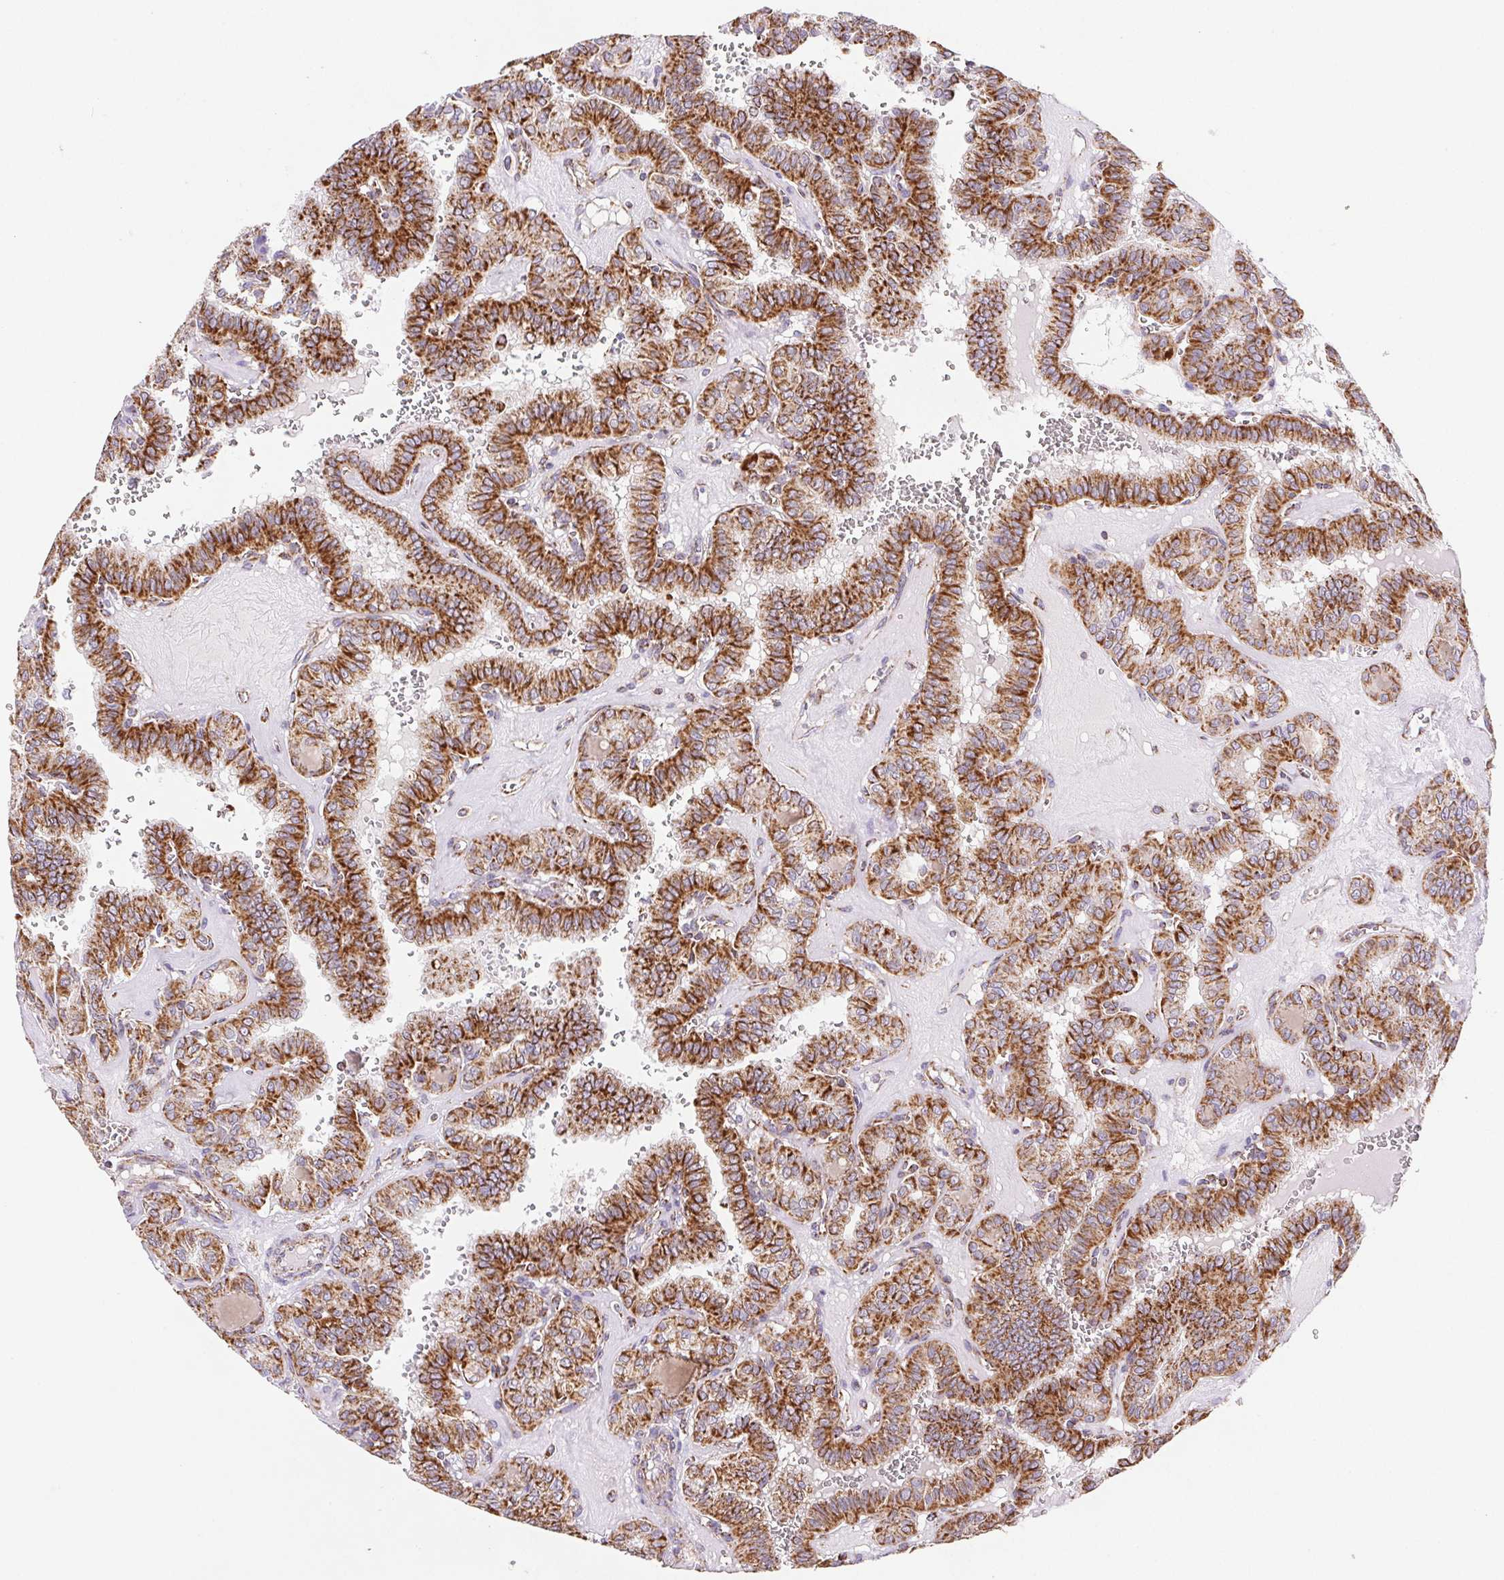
{"staining": {"intensity": "strong", "quantity": ">75%", "location": "cytoplasmic/membranous"}, "tissue": "thyroid cancer", "cell_type": "Tumor cells", "image_type": "cancer", "snomed": [{"axis": "morphology", "description": "Papillary adenocarcinoma, NOS"}, {"axis": "topography", "description": "Thyroid gland"}], "caption": "There is high levels of strong cytoplasmic/membranous expression in tumor cells of thyroid cancer (papillary adenocarcinoma), as demonstrated by immunohistochemical staining (brown color).", "gene": "NIPSNAP2", "patient": {"sex": "female", "age": 41}}